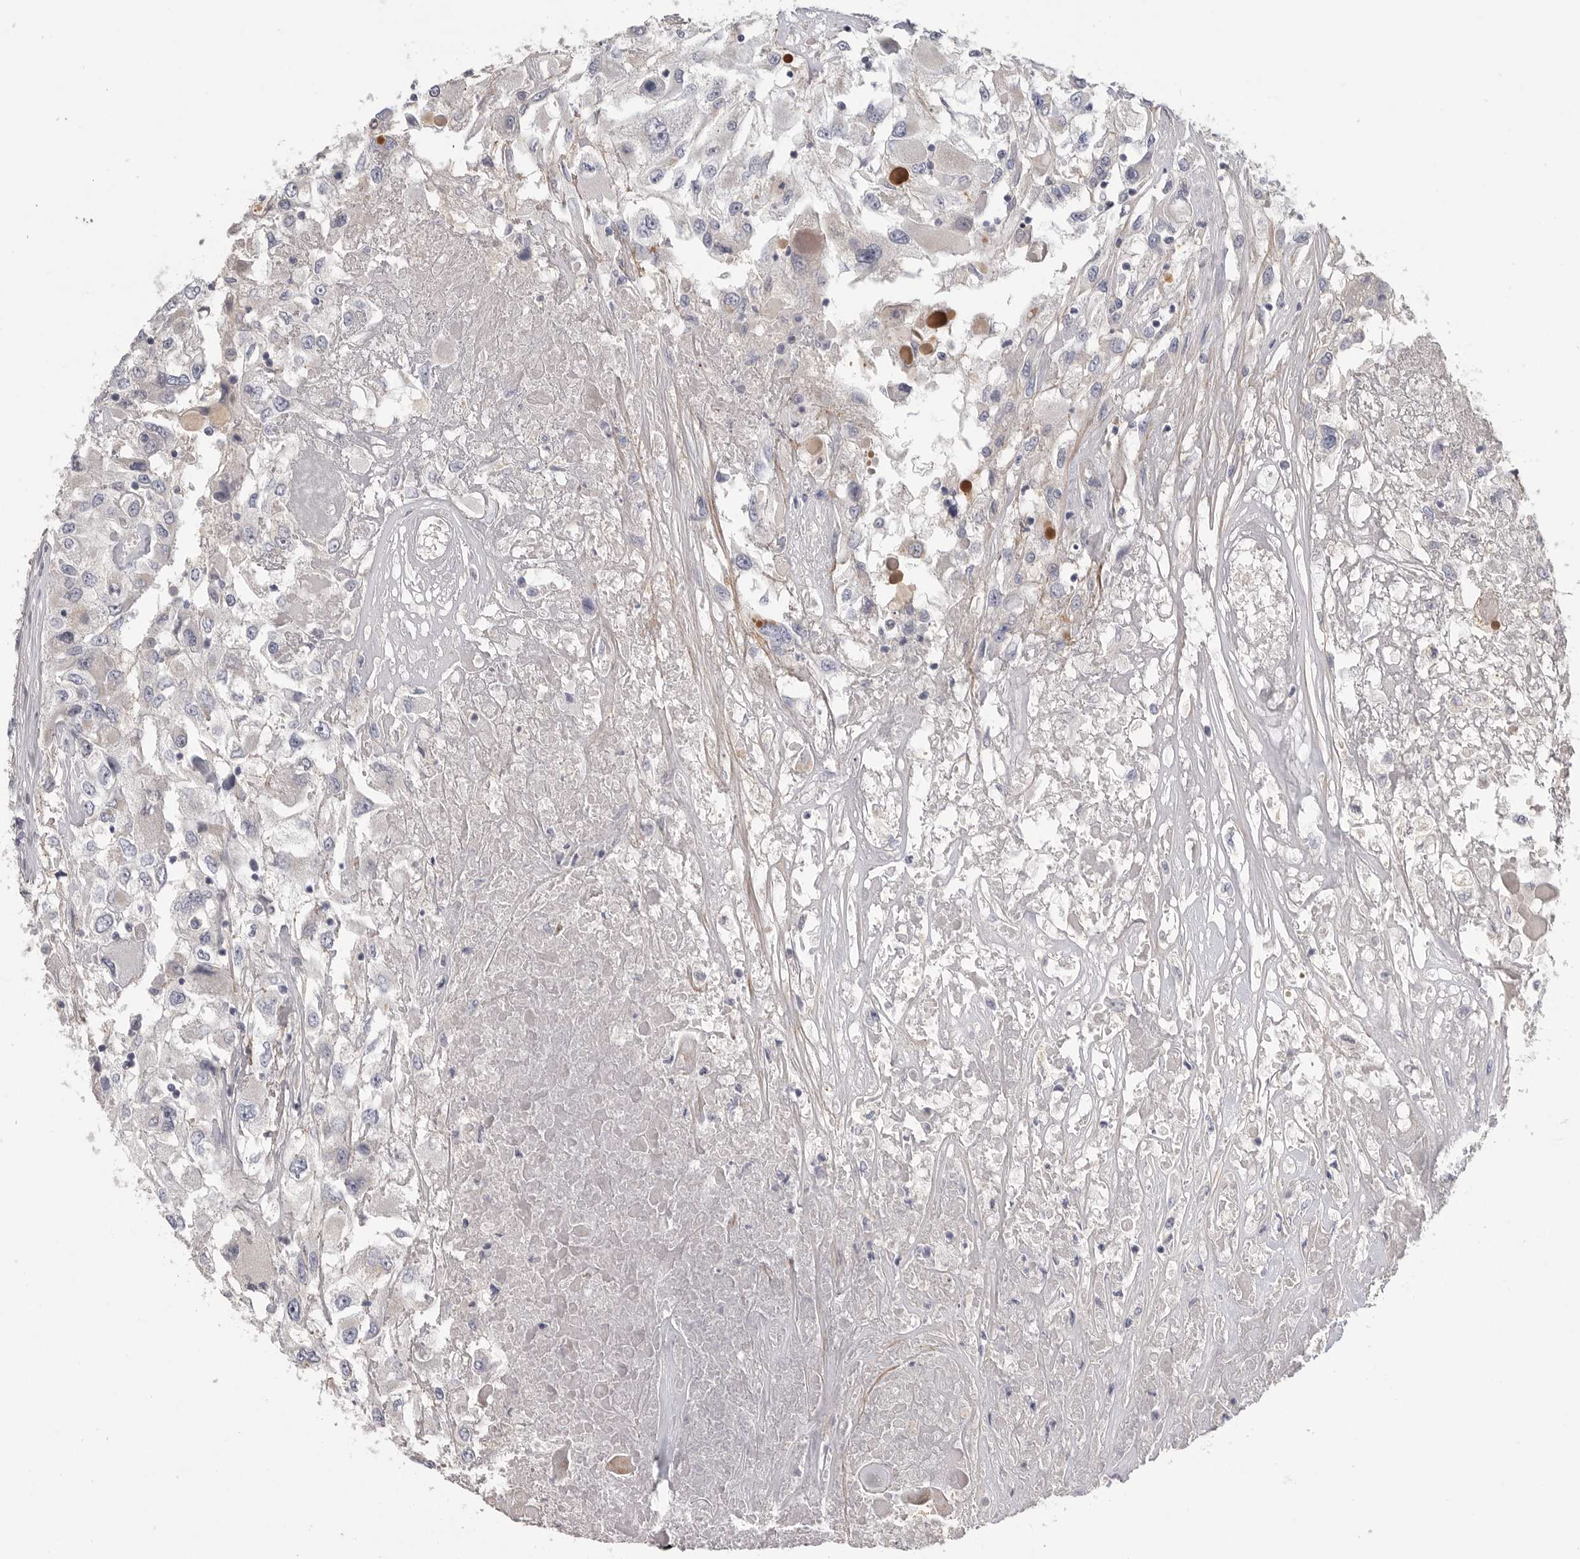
{"staining": {"intensity": "negative", "quantity": "none", "location": "none"}, "tissue": "renal cancer", "cell_type": "Tumor cells", "image_type": "cancer", "snomed": [{"axis": "morphology", "description": "Adenocarcinoma, NOS"}, {"axis": "topography", "description": "Kidney"}], "caption": "DAB immunohistochemical staining of renal cancer shows no significant expression in tumor cells.", "gene": "SDC3", "patient": {"sex": "female", "age": 52}}